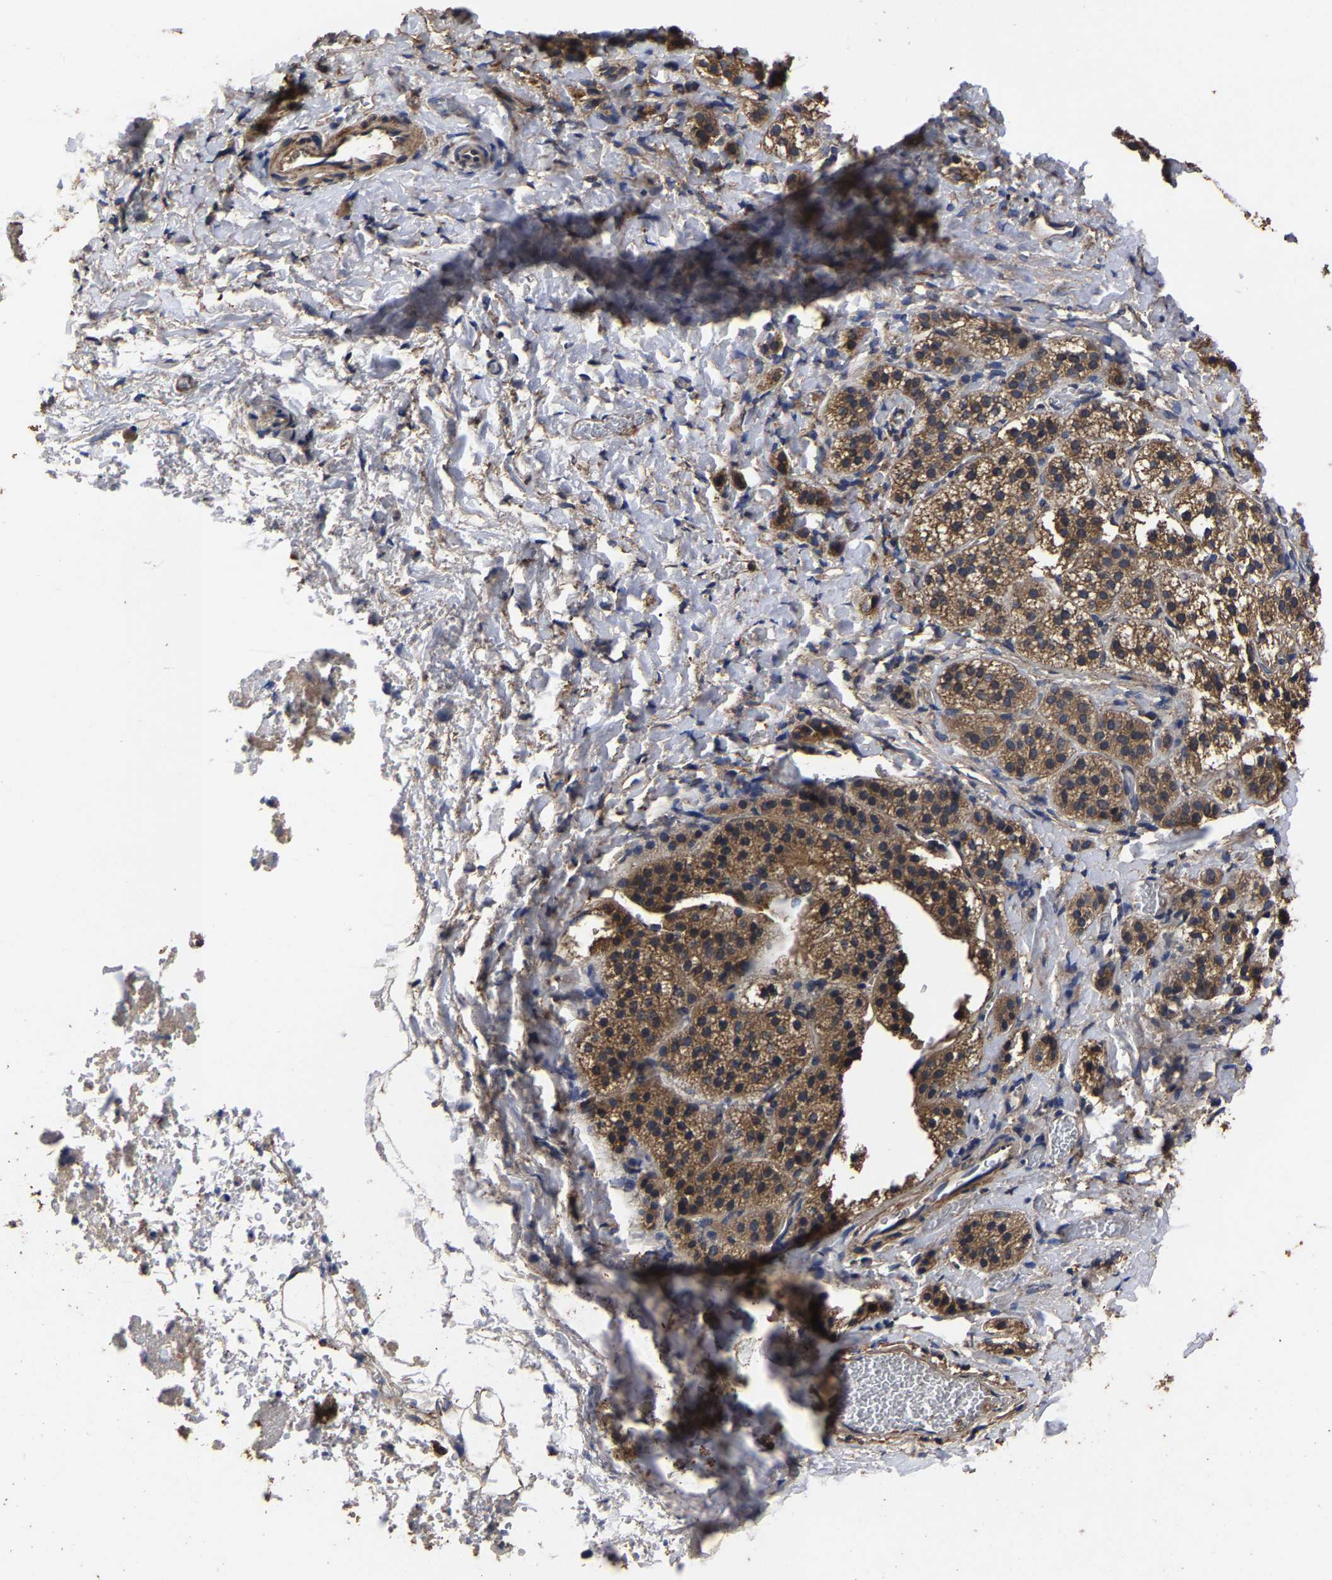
{"staining": {"intensity": "moderate", "quantity": ">75%", "location": "cytoplasmic/membranous"}, "tissue": "adrenal gland", "cell_type": "Glandular cells", "image_type": "normal", "snomed": [{"axis": "morphology", "description": "Normal tissue, NOS"}, {"axis": "topography", "description": "Adrenal gland"}], "caption": "Glandular cells display medium levels of moderate cytoplasmic/membranous positivity in approximately >75% of cells in normal adrenal gland. The protein is stained brown, and the nuclei are stained in blue (DAB (3,3'-diaminobenzidine) IHC with brightfield microscopy, high magnification).", "gene": "ITCH", "patient": {"sex": "female", "age": 44}}